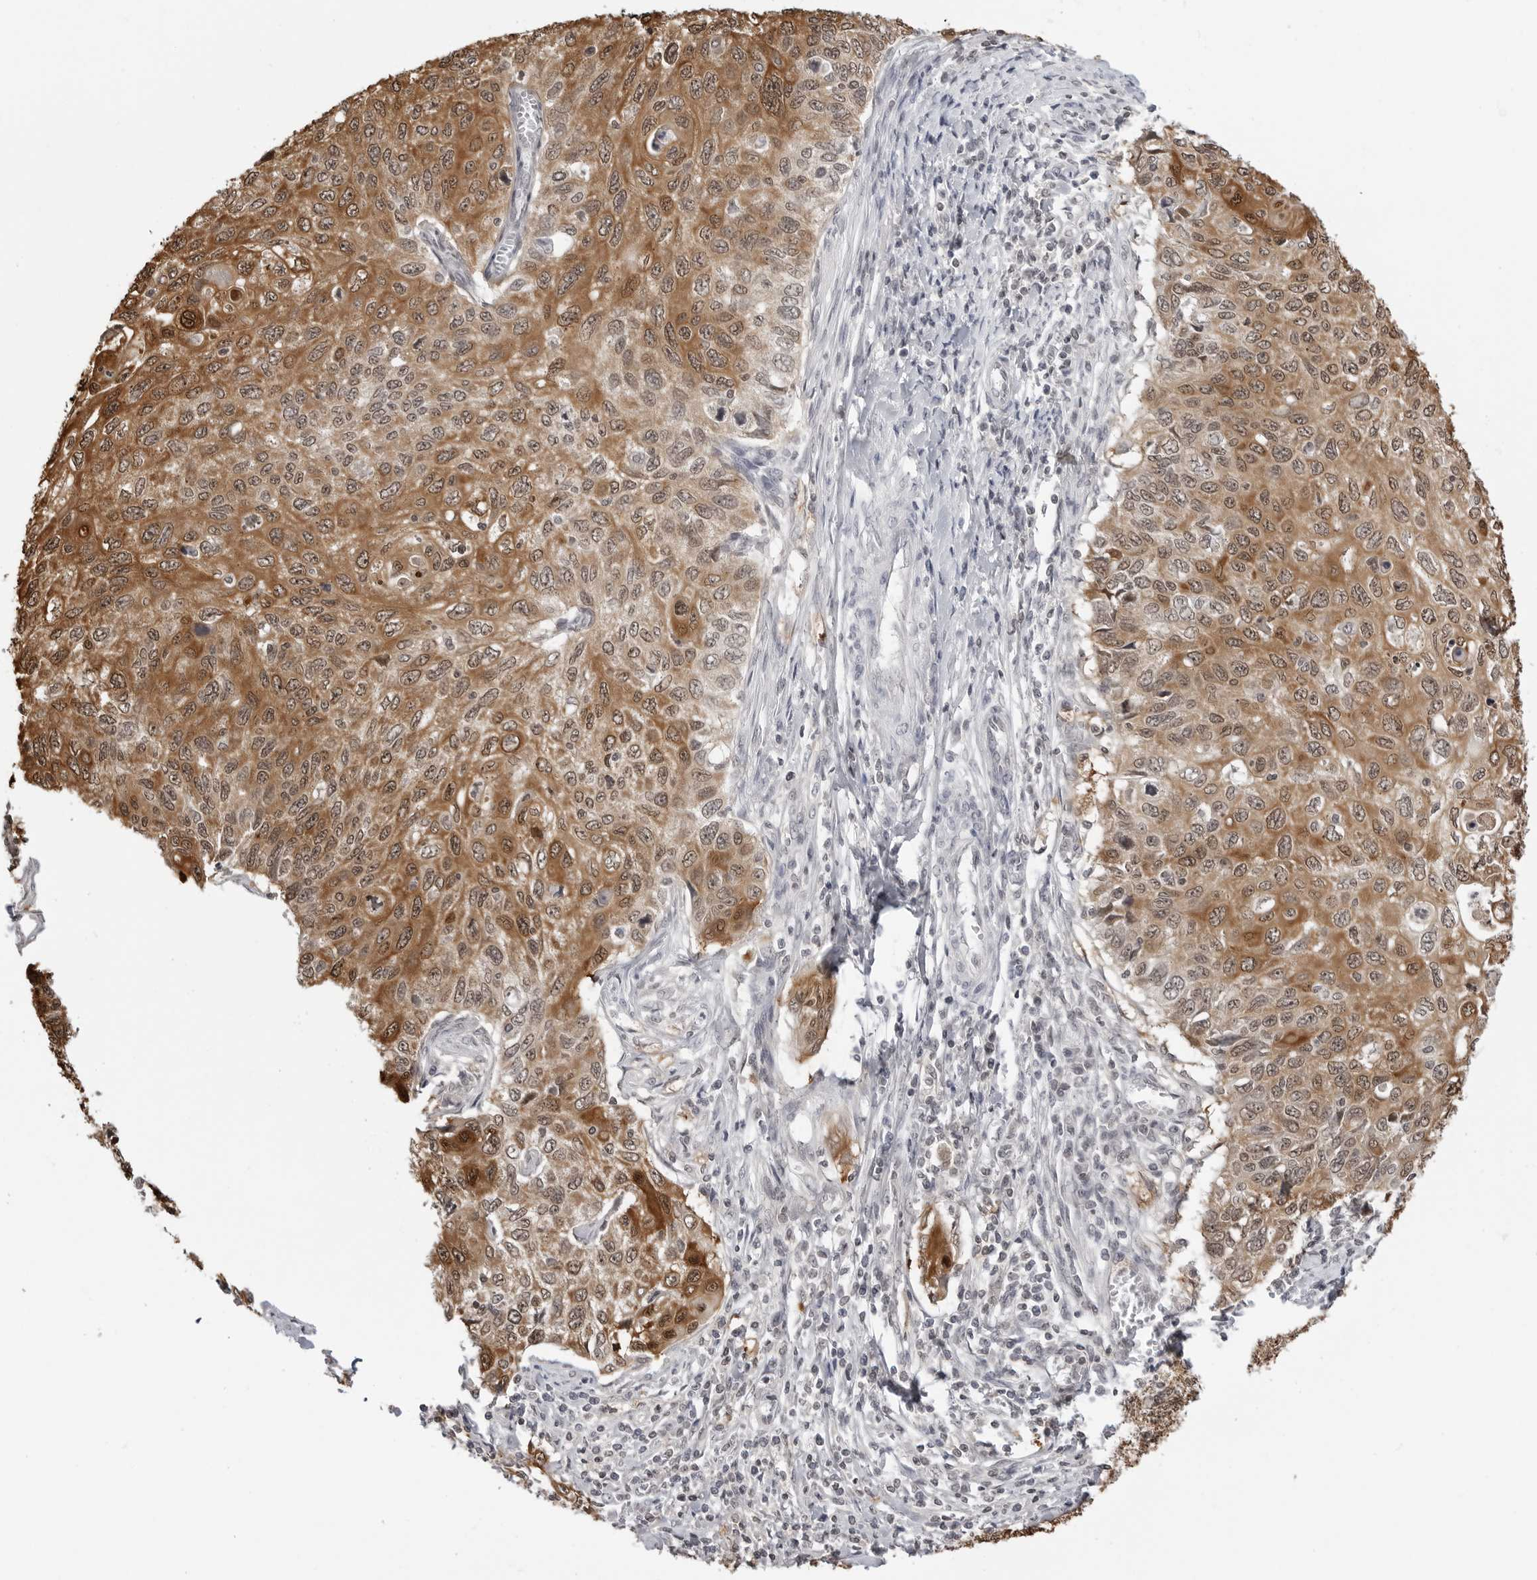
{"staining": {"intensity": "moderate", "quantity": ">75%", "location": "cytoplasmic/membranous,nuclear"}, "tissue": "cervical cancer", "cell_type": "Tumor cells", "image_type": "cancer", "snomed": [{"axis": "morphology", "description": "Squamous cell carcinoma, NOS"}, {"axis": "topography", "description": "Cervix"}], "caption": "This photomicrograph displays cervical cancer stained with immunohistochemistry (IHC) to label a protein in brown. The cytoplasmic/membranous and nuclear of tumor cells show moderate positivity for the protein. Nuclei are counter-stained blue.", "gene": "YWHAG", "patient": {"sex": "female", "age": 70}}